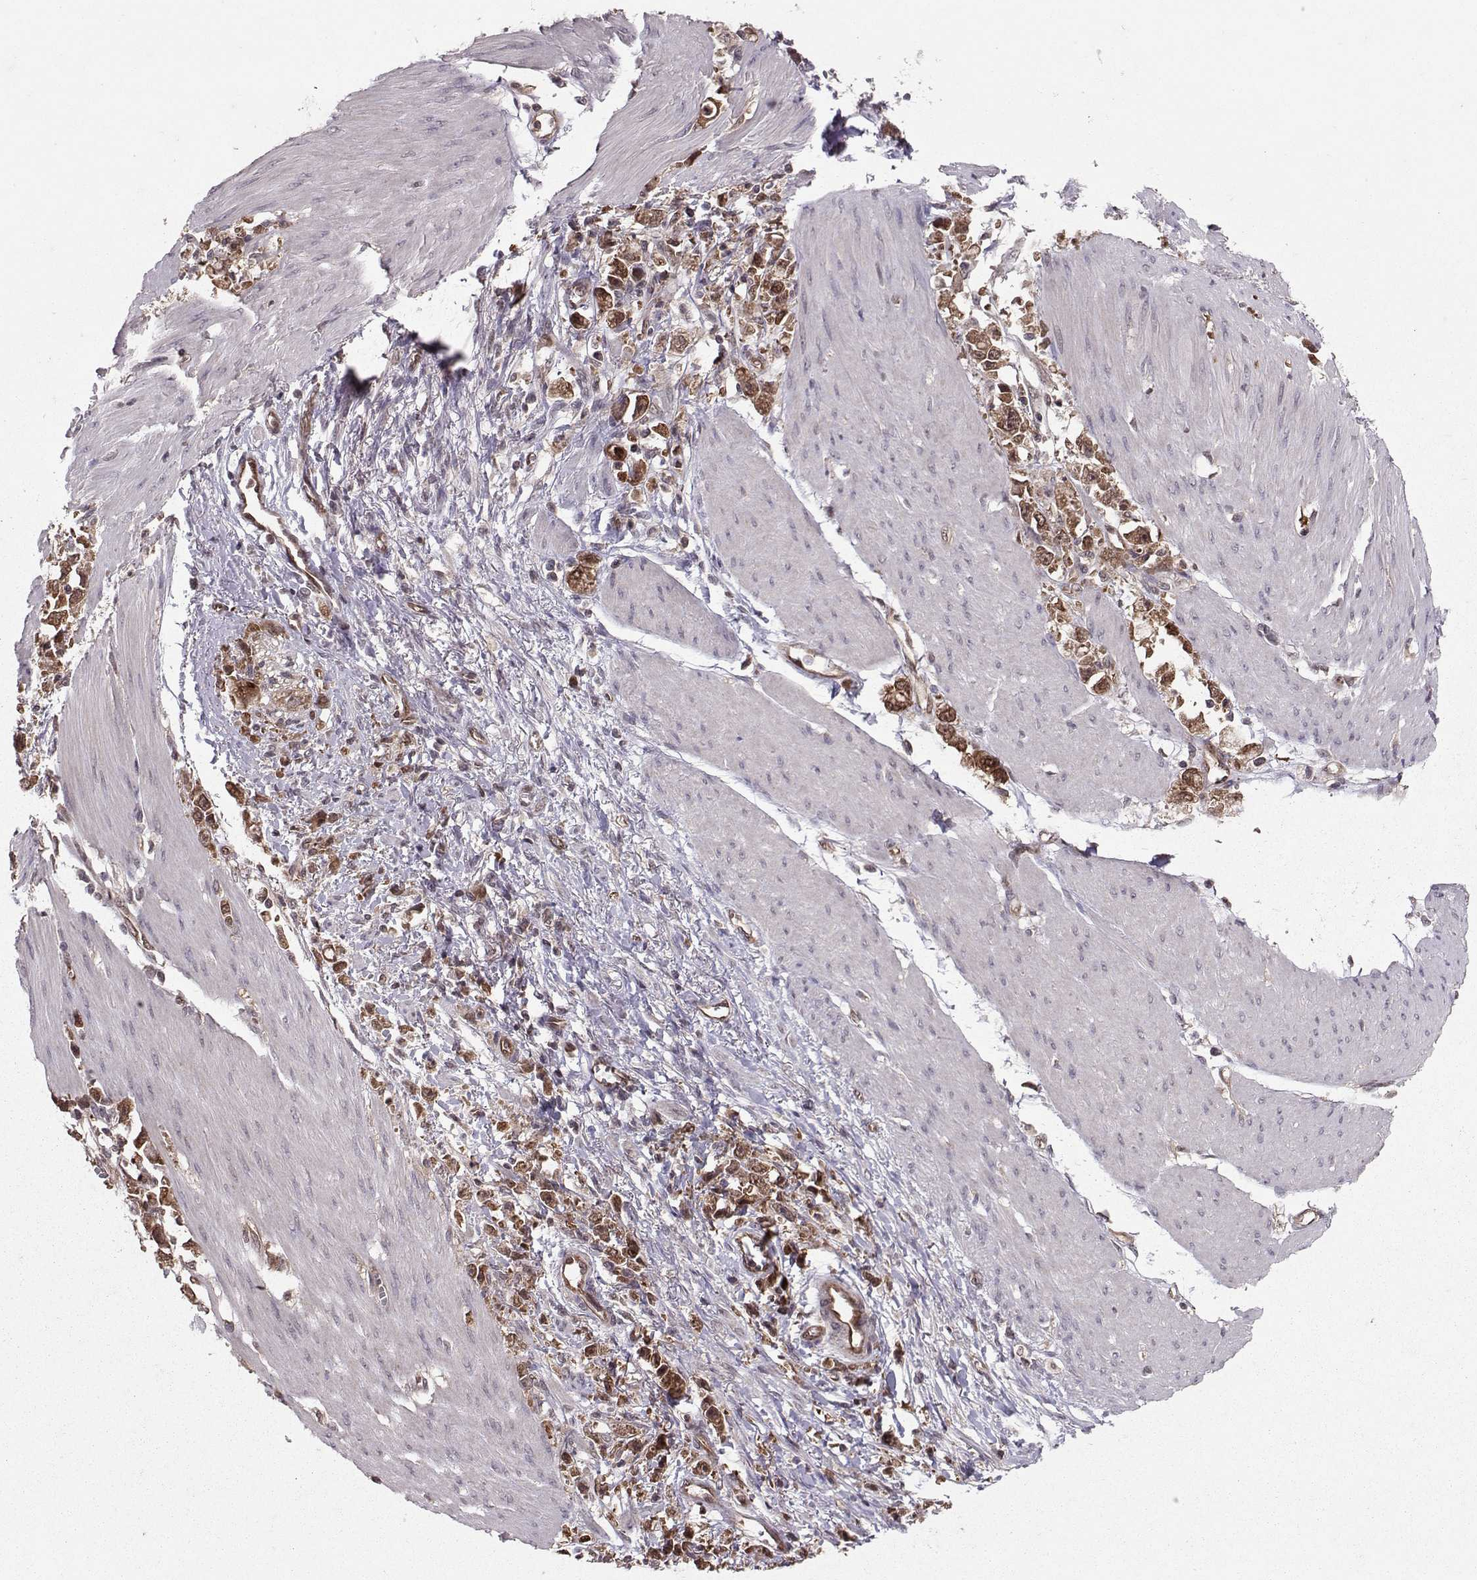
{"staining": {"intensity": "moderate", "quantity": ">75%", "location": "cytoplasmic/membranous"}, "tissue": "stomach cancer", "cell_type": "Tumor cells", "image_type": "cancer", "snomed": [{"axis": "morphology", "description": "Adenocarcinoma, NOS"}, {"axis": "topography", "description": "Stomach"}], "caption": "The immunohistochemical stain highlights moderate cytoplasmic/membranous positivity in tumor cells of stomach adenocarcinoma tissue.", "gene": "PPP2R2A", "patient": {"sex": "female", "age": 59}}